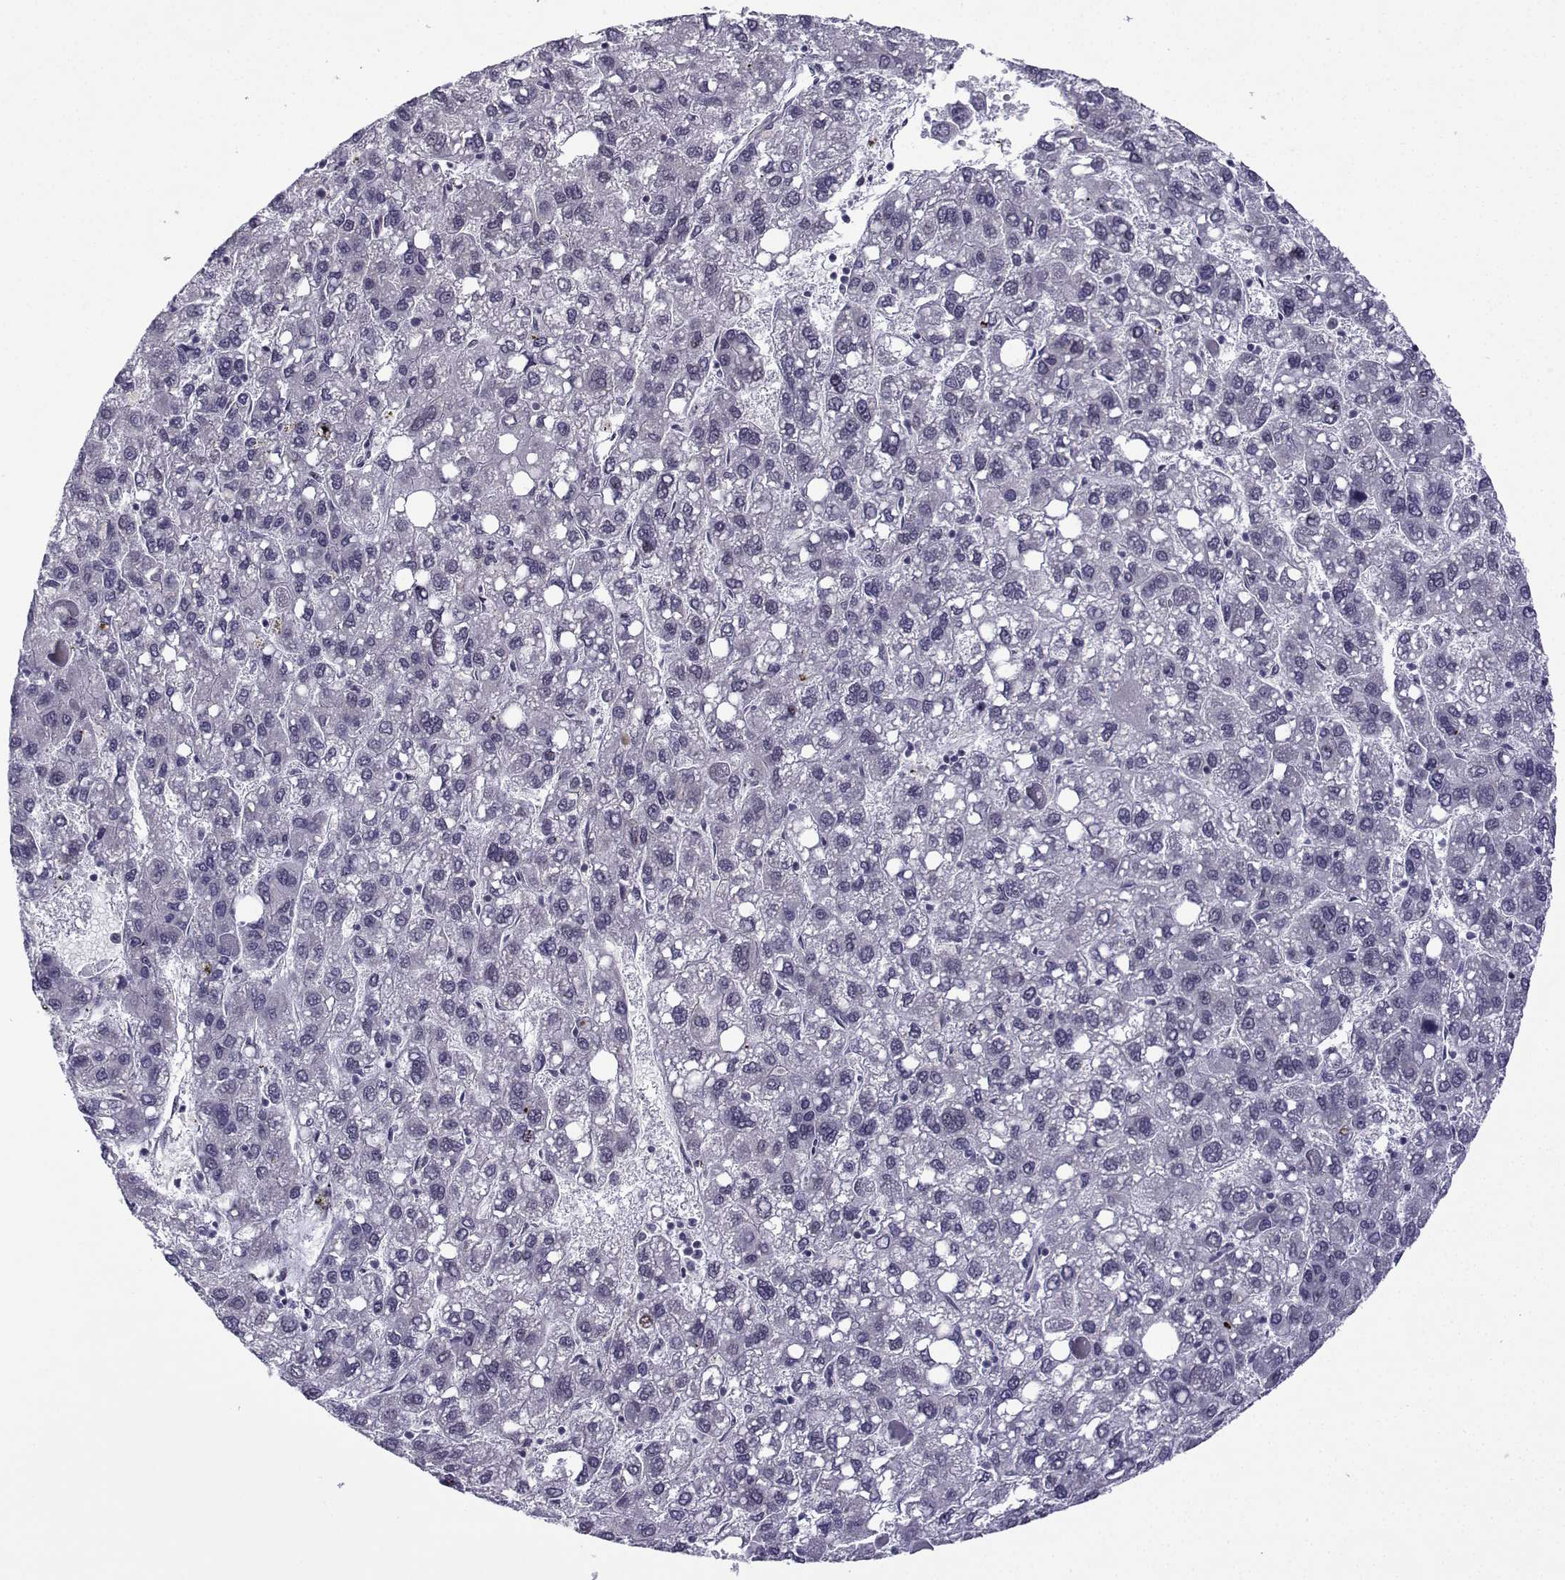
{"staining": {"intensity": "negative", "quantity": "none", "location": "none"}, "tissue": "liver cancer", "cell_type": "Tumor cells", "image_type": "cancer", "snomed": [{"axis": "morphology", "description": "Carcinoma, Hepatocellular, NOS"}, {"axis": "topography", "description": "Liver"}], "caption": "Immunohistochemical staining of human liver cancer (hepatocellular carcinoma) reveals no significant staining in tumor cells.", "gene": "FGF3", "patient": {"sex": "female", "age": 82}}